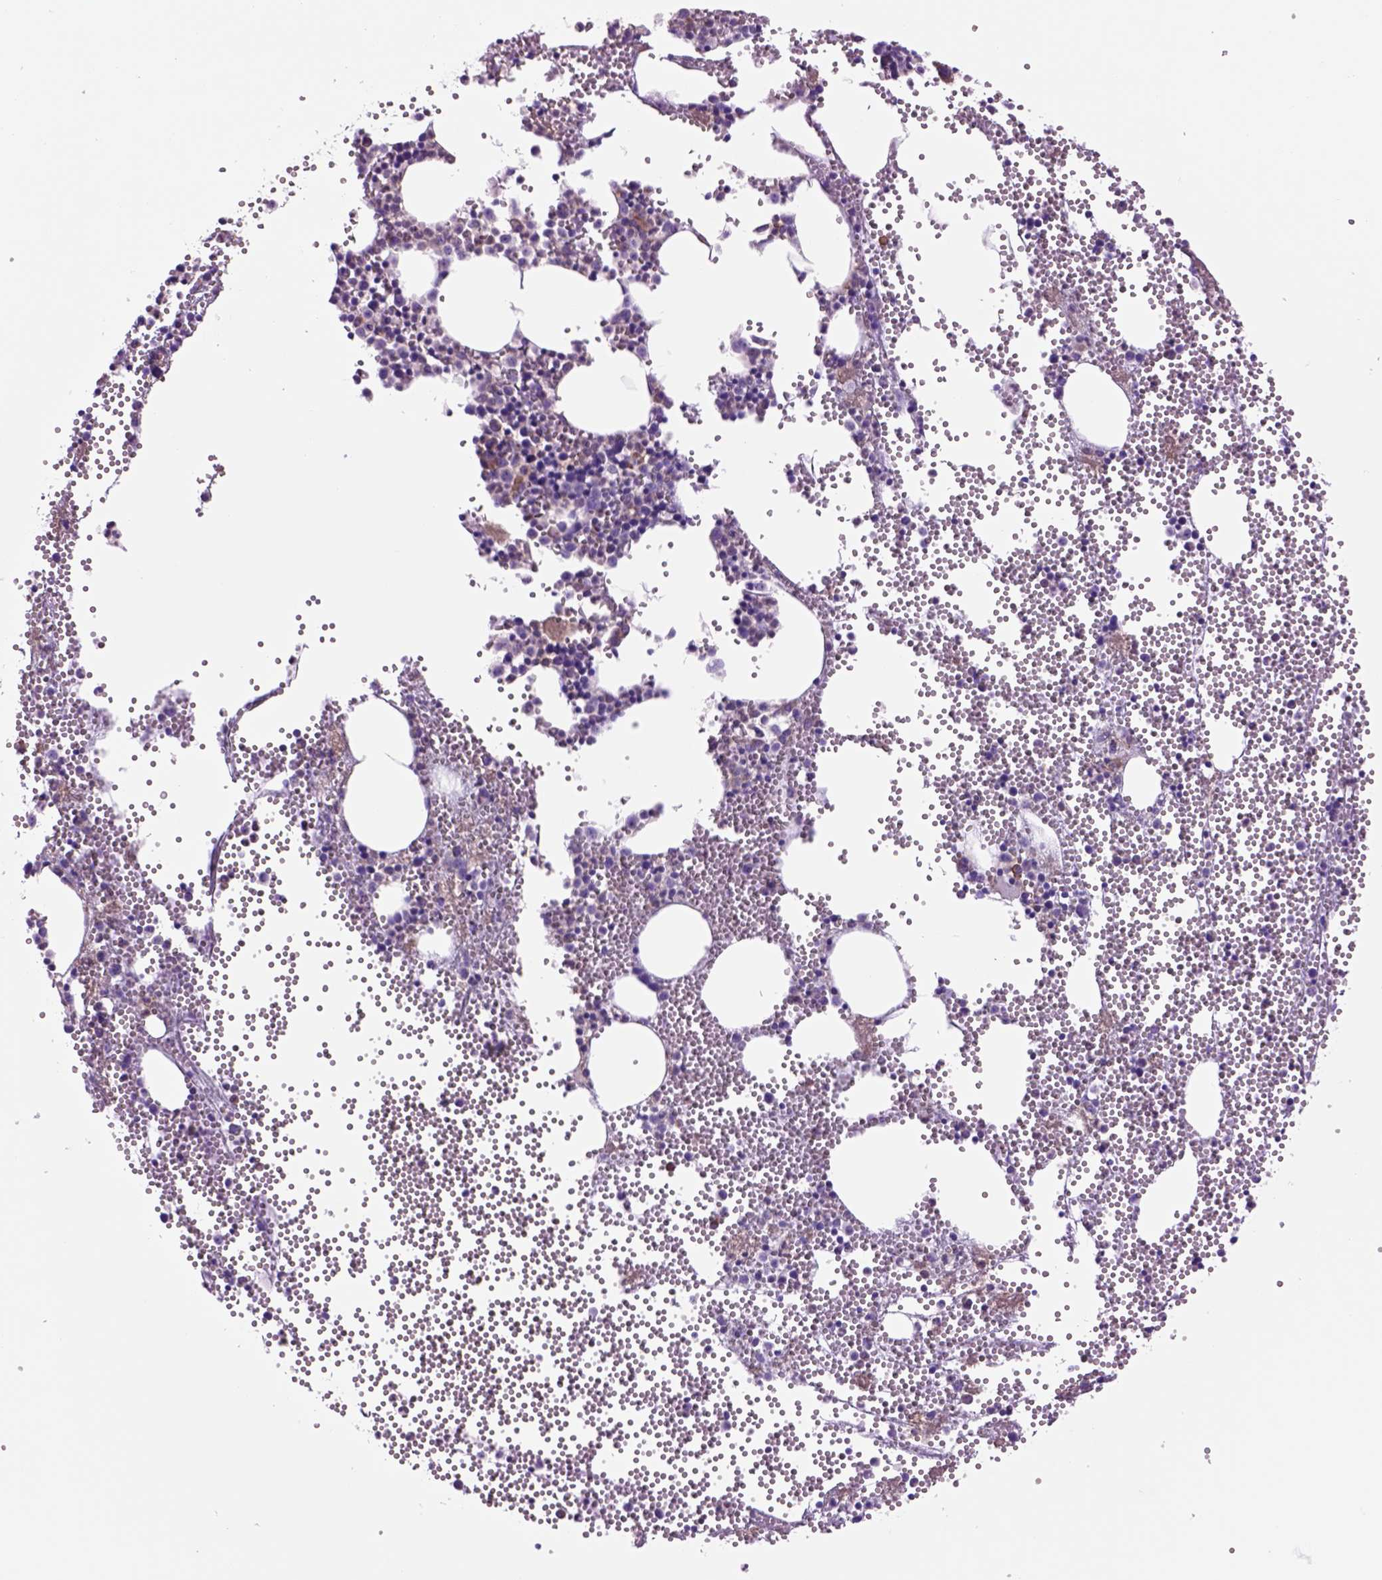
{"staining": {"intensity": "strong", "quantity": "<25%", "location": "cytoplasmic/membranous"}, "tissue": "bone marrow", "cell_type": "Hematopoietic cells", "image_type": "normal", "snomed": [{"axis": "morphology", "description": "Normal tissue, NOS"}, {"axis": "topography", "description": "Bone marrow"}], "caption": "Hematopoietic cells reveal strong cytoplasmic/membranous expression in approximately <25% of cells in benign bone marrow.", "gene": "PIAS3", "patient": {"sex": "male", "age": 89}}